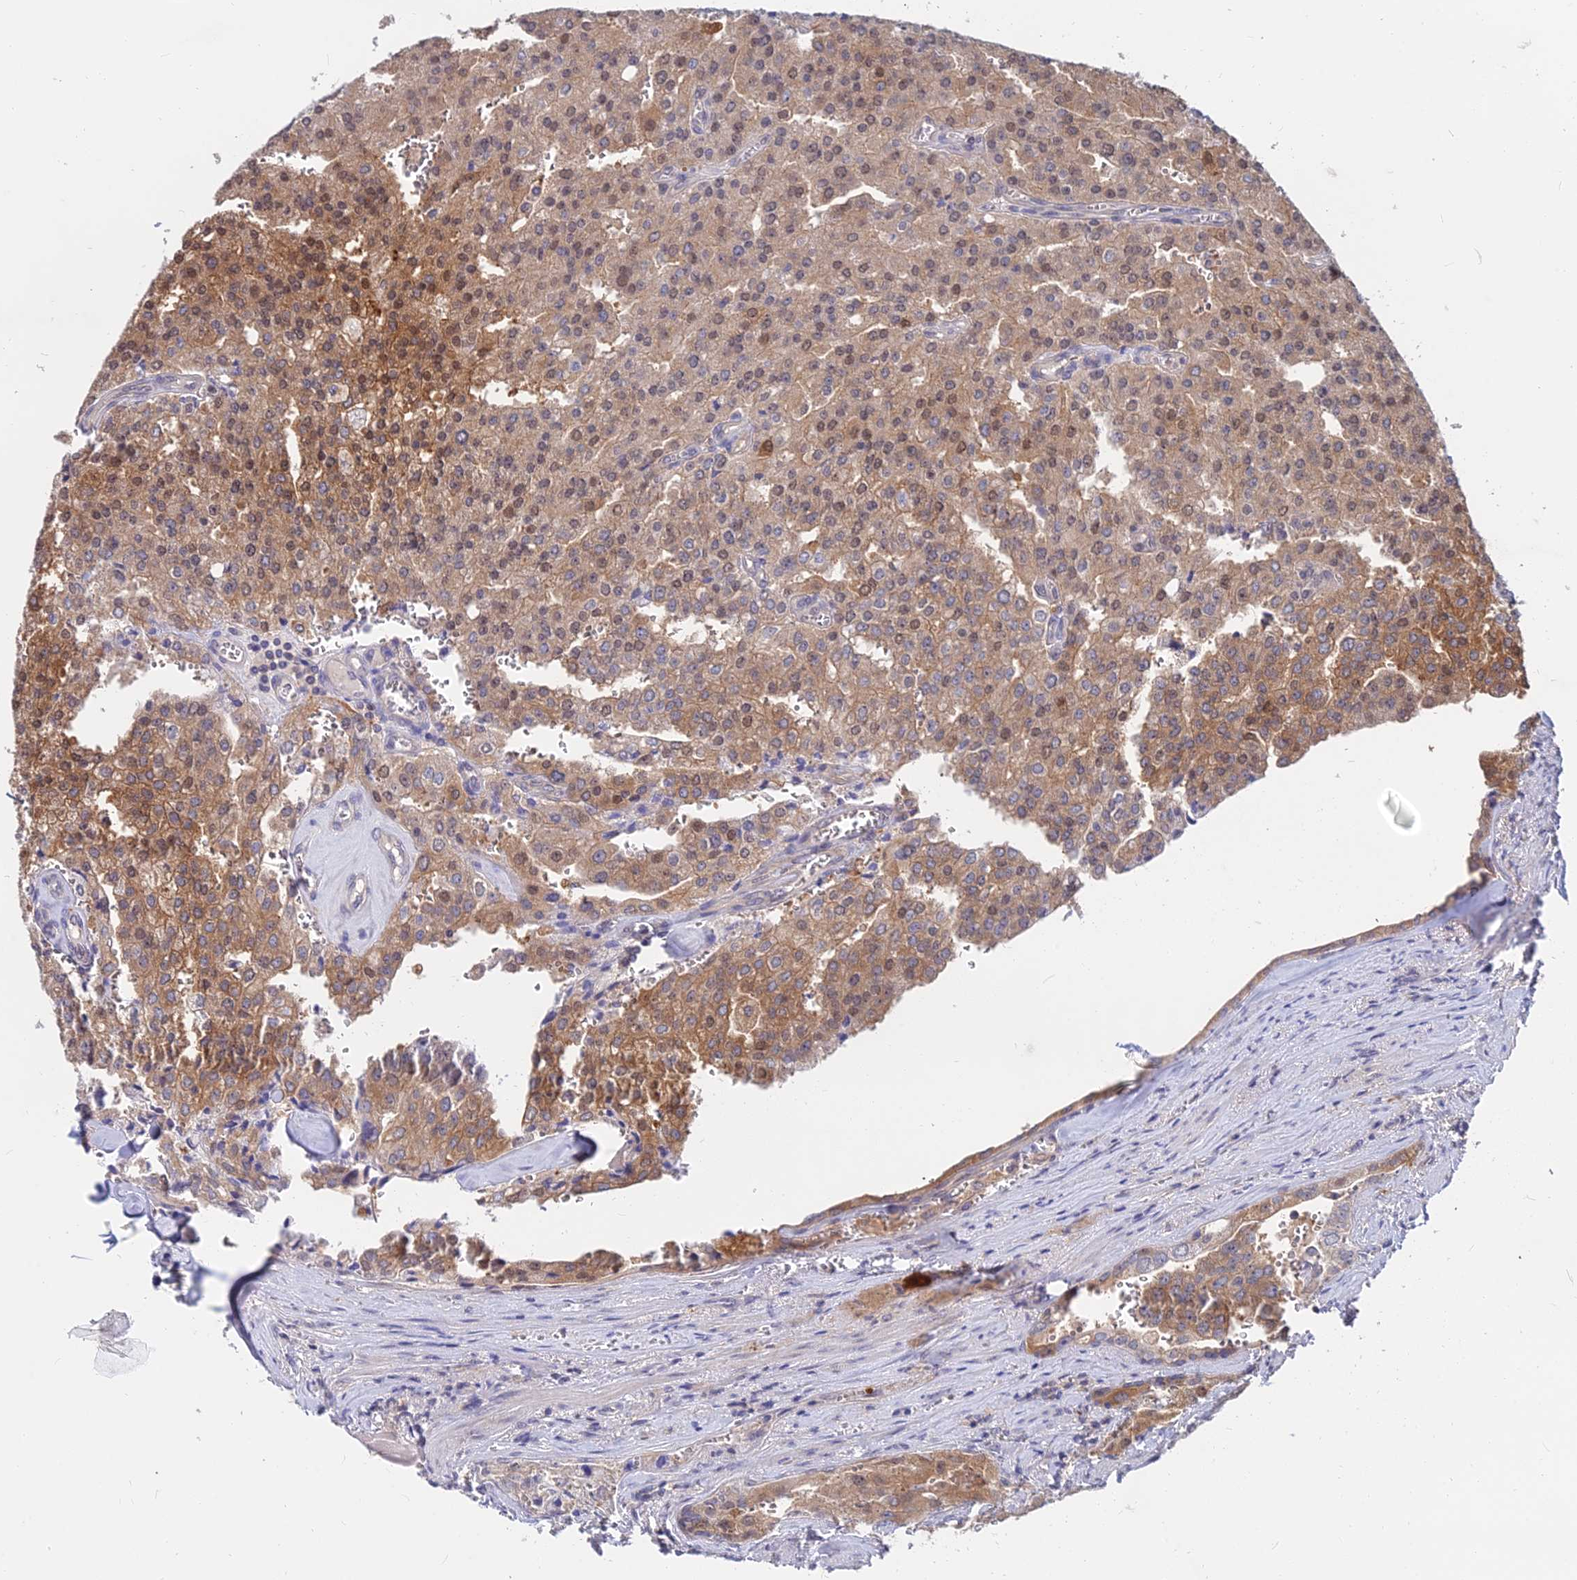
{"staining": {"intensity": "moderate", "quantity": ">75%", "location": "cytoplasmic/membranous,nuclear"}, "tissue": "prostate cancer", "cell_type": "Tumor cells", "image_type": "cancer", "snomed": [{"axis": "morphology", "description": "Adenocarcinoma, High grade"}, {"axis": "topography", "description": "Prostate"}], "caption": "Adenocarcinoma (high-grade) (prostate) stained with a brown dye exhibits moderate cytoplasmic/membranous and nuclear positive staining in about >75% of tumor cells.", "gene": "B3GALT4", "patient": {"sex": "male", "age": 68}}